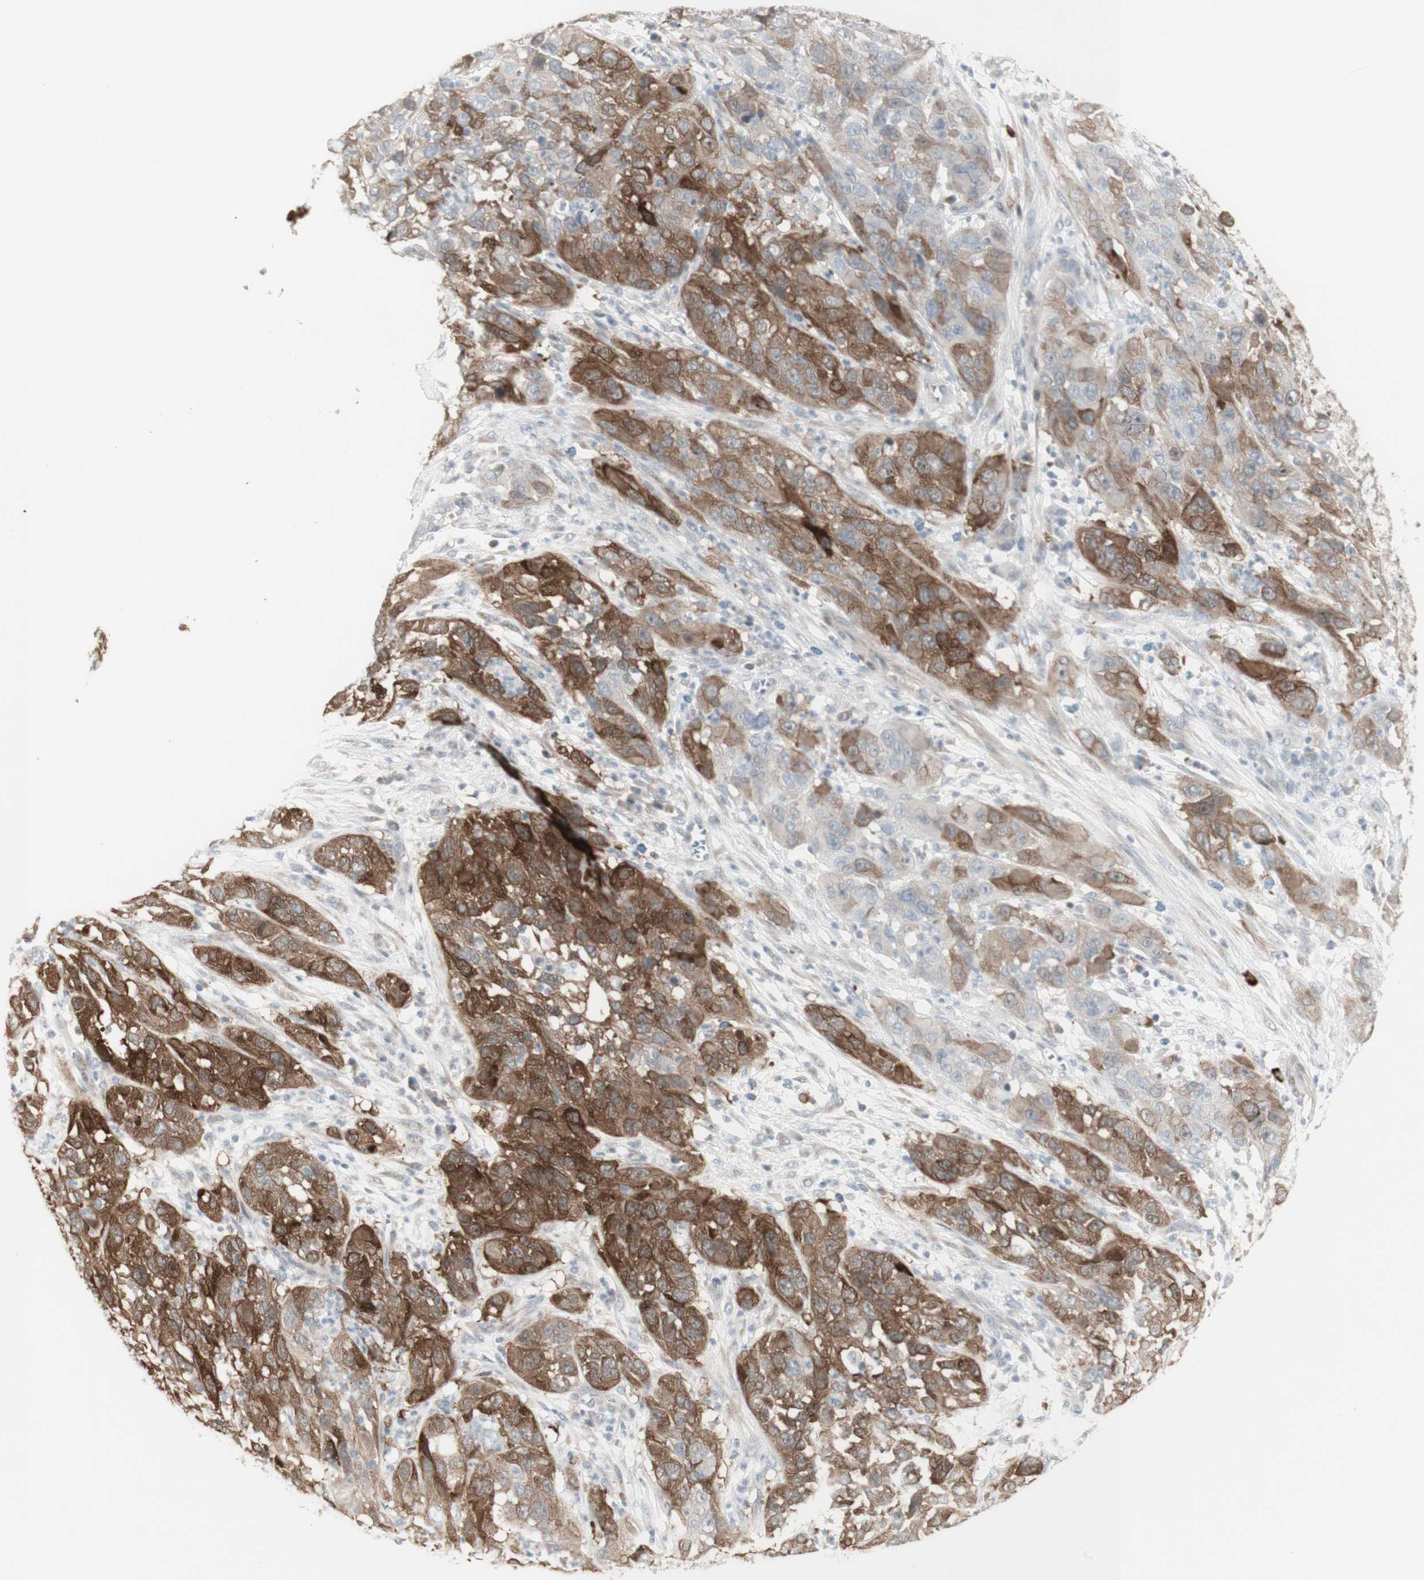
{"staining": {"intensity": "moderate", "quantity": ">75%", "location": "cytoplasmic/membranous"}, "tissue": "cervical cancer", "cell_type": "Tumor cells", "image_type": "cancer", "snomed": [{"axis": "morphology", "description": "Squamous cell carcinoma, NOS"}, {"axis": "topography", "description": "Cervix"}], "caption": "A brown stain labels moderate cytoplasmic/membranous positivity of a protein in cervical cancer (squamous cell carcinoma) tumor cells. The protein is stained brown, and the nuclei are stained in blue (DAB (3,3'-diaminobenzidine) IHC with brightfield microscopy, high magnification).", "gene": "C1orf116", "patient": {"sex": "female", "age": 32}}